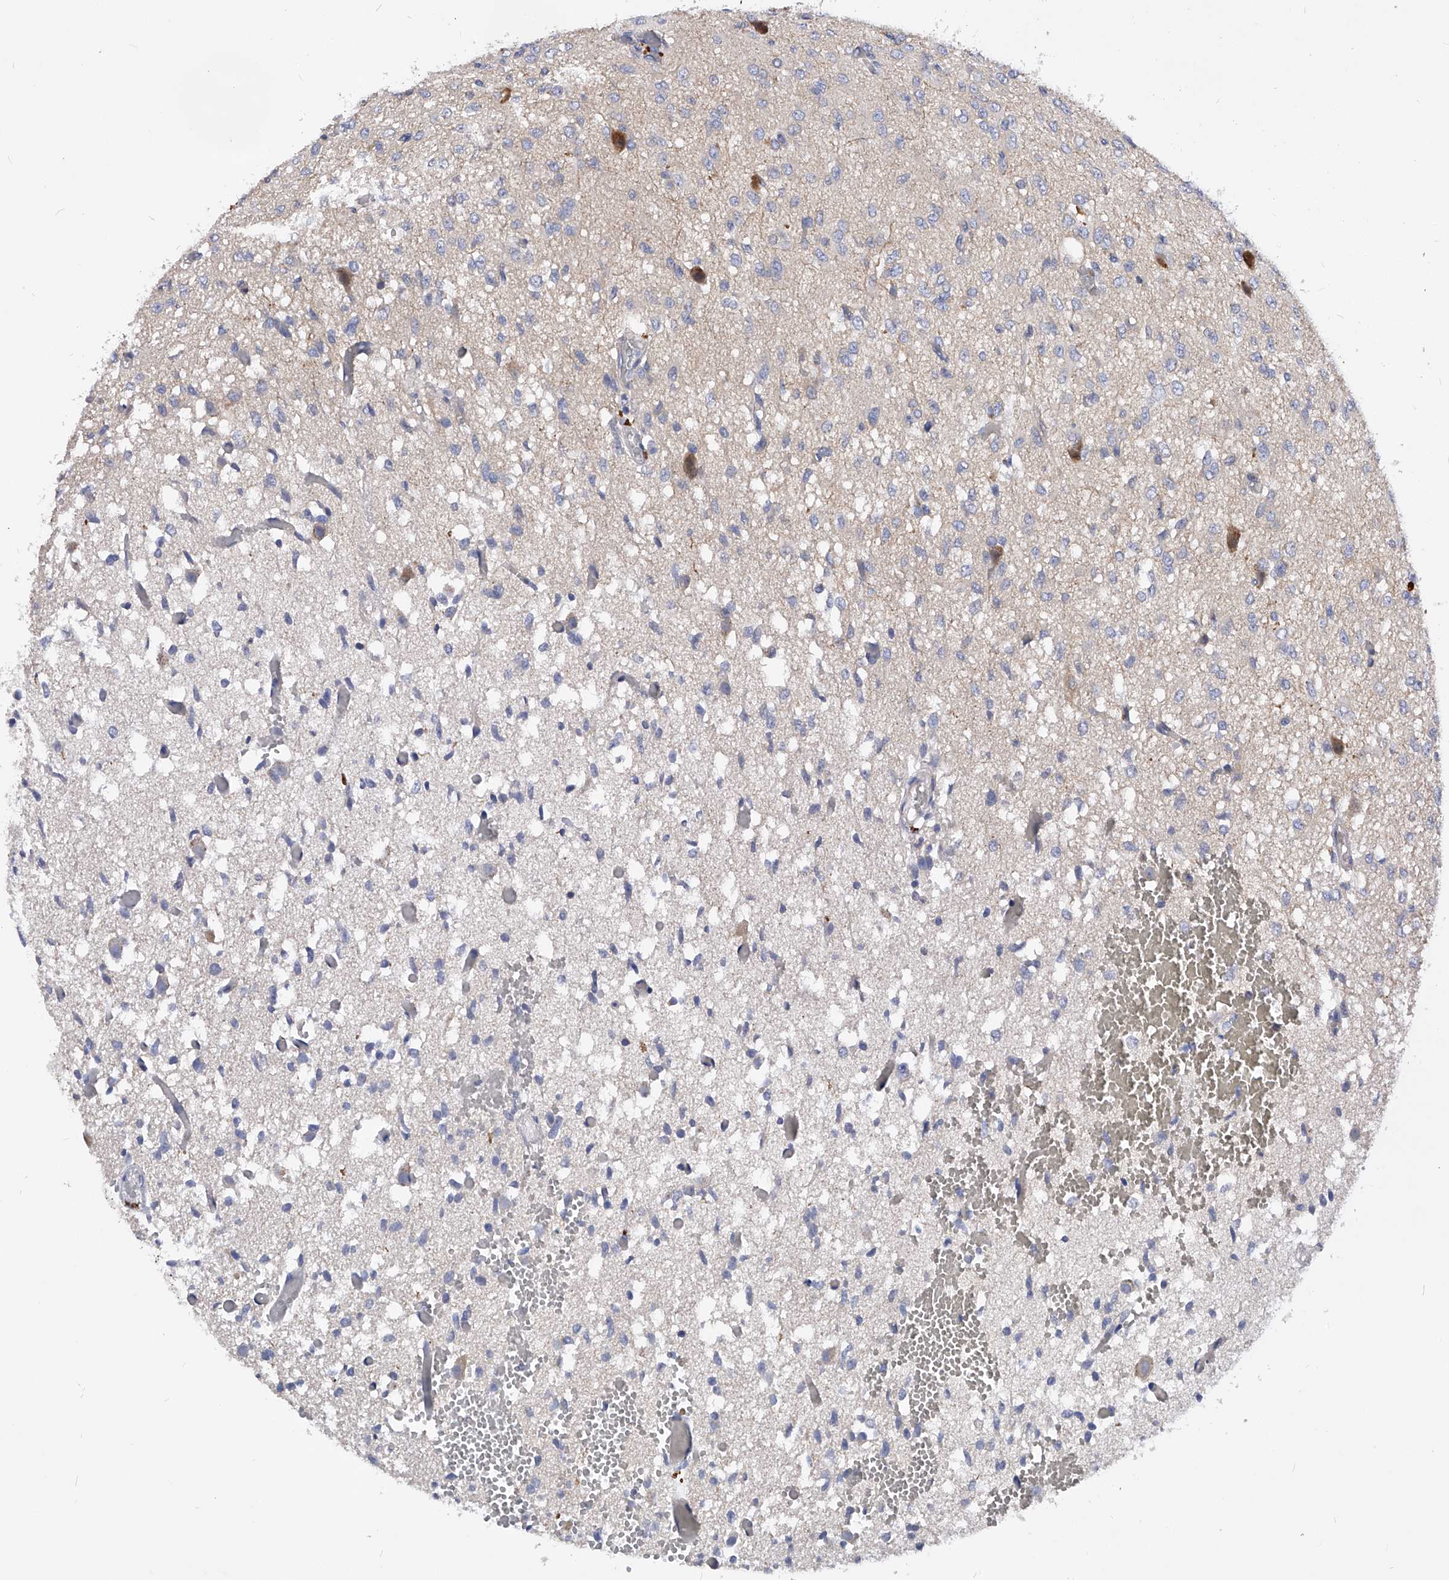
{"staining": {"intensity": "negative", "quantity": "none", "location": "none"}, "tissue": "glioma", "cell_type": "Tumor cells", "image_type": "cancer", "snomed": [{"axis": "morphology", "description": "Glioma, malignant, High grade"}, {"axis": "topography", "description": "Brain"}], "caption": "Tumor cells show no significant staining in malignant glioma (high-grade).", "gene": "PPP5C", "patient": {"sex": "female", "age": 59}}